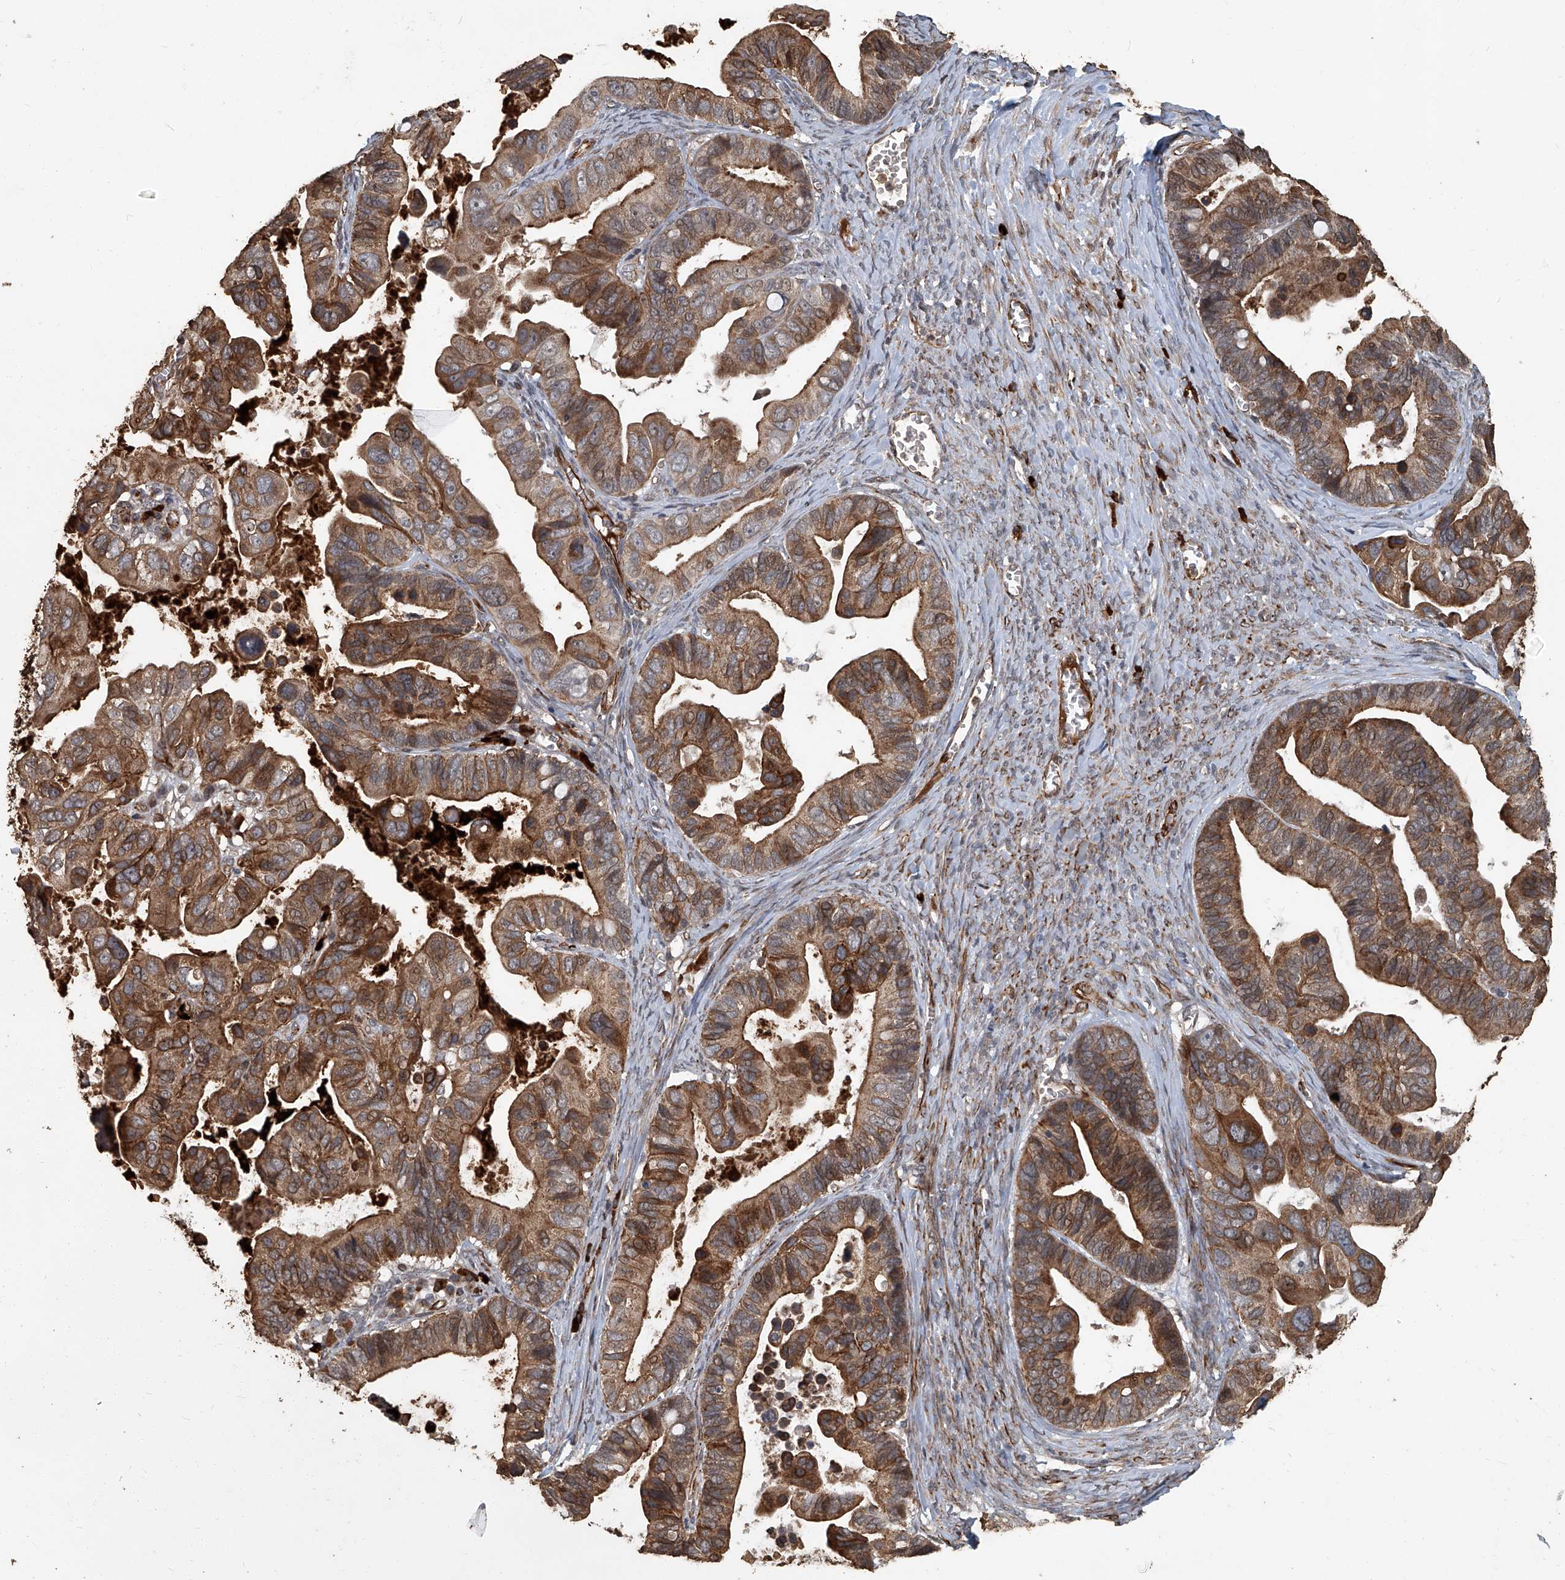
{"staining": {"intensity": "moderate", "quantity": ">75%", "location": "cytoplasmic/membranous"}, "tissue": "ovarian cancer", "cell_type": "Tumor cells", "image_type": "cancer", "snomed": [{"axis": "morphology", "description": "Cystadenocarcinoma, serous, NOS"}, {"axis": "topography", "description": "Ovary"}], "caption": "Immunohistochemical staining of serous cystadenocarcinoma (ovarian) reveals medium levels of moderate cytoplasmic/membranous protein expression in about >75% of tumor cells.", "gene": "GPR132", "patient": {"sex": "female", "age": 56}}